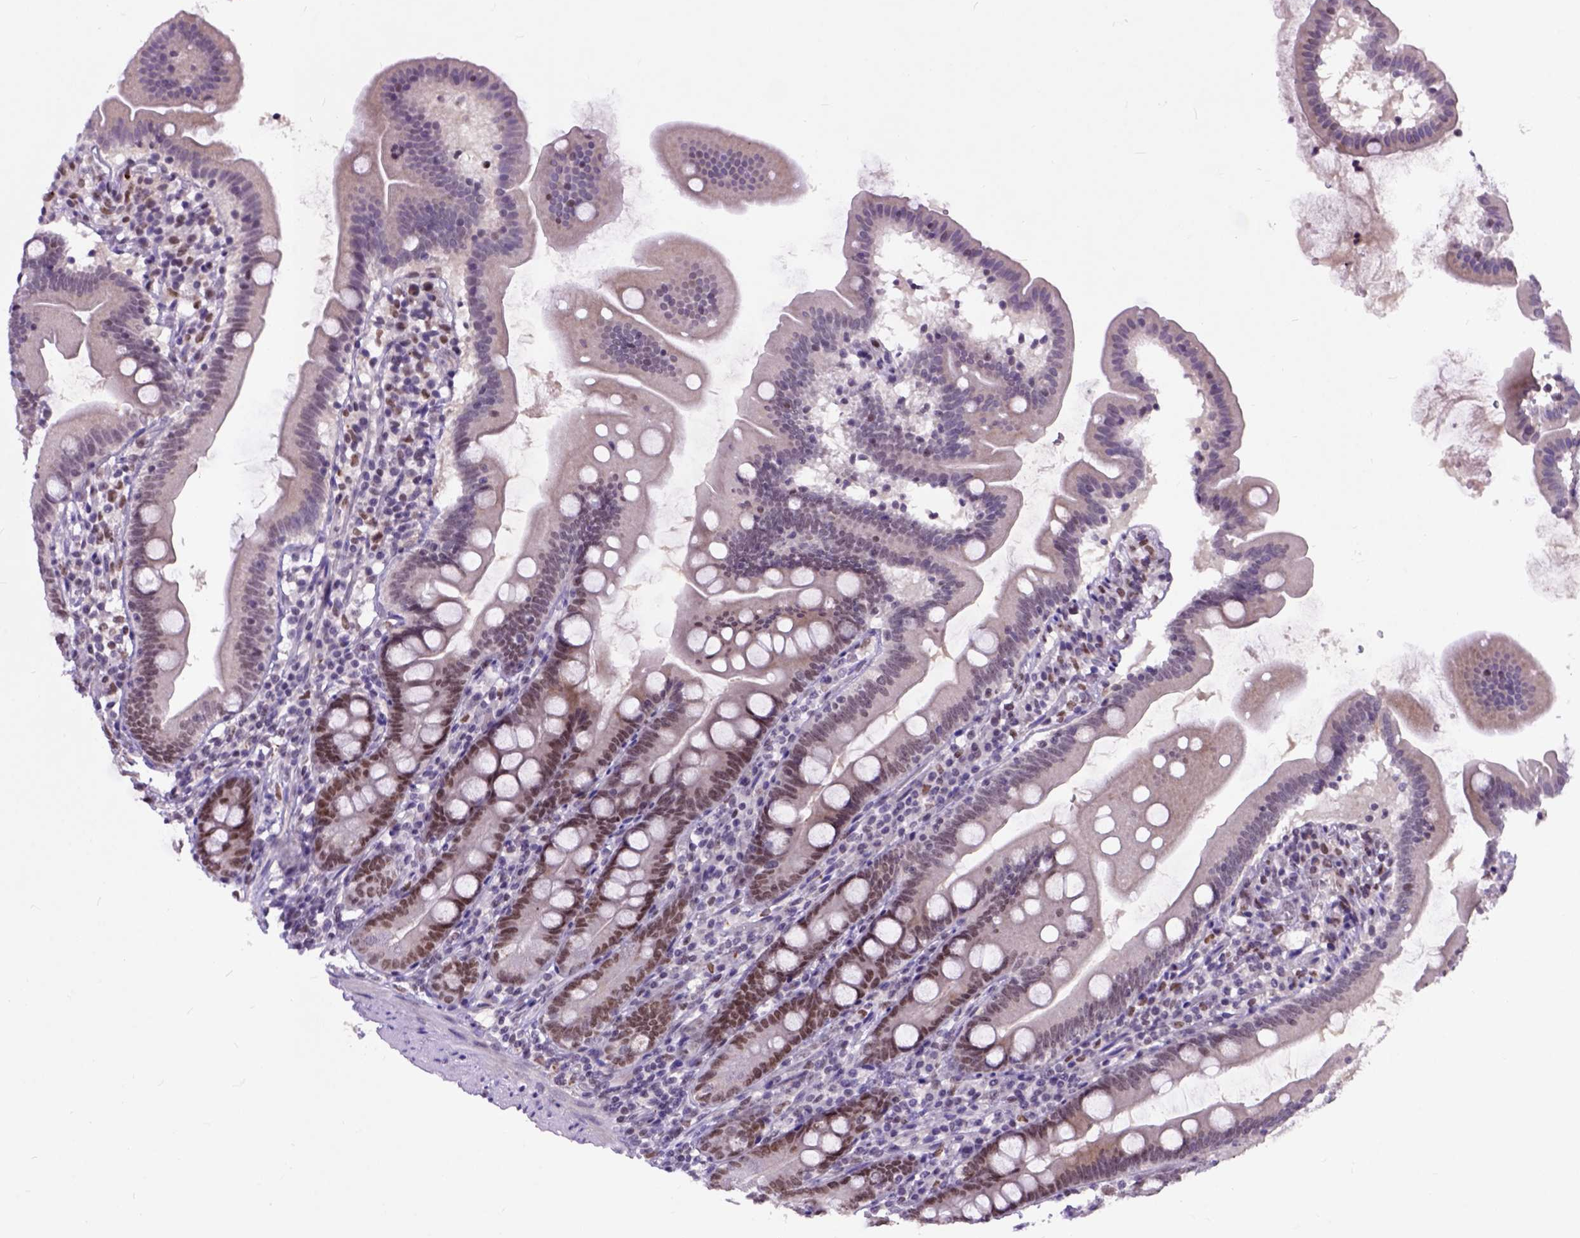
{"staining": {"intensity": "moderate", "quantity": "25%-75%", "location": "nuclear"}, "tissue": "duodenum", "cell_type": "Glandular cells", "image_type": "normal", "snomed": [{"axis": "morphology", "description": "Normal tissue, NOS"}, {"axis": "topography", "description": "Duodenum"}], "caption": "The micrograph demonstrates a brown stain indicating the presence of a protein in the nuclear of glandular cells in duodenum. (DAB (3,3'-diaminobenzidine) IHC, brown staining for protein, blue staining for nuclei).", "gene": "RCC2", "patient": {"sex": "female", "age": 67}}